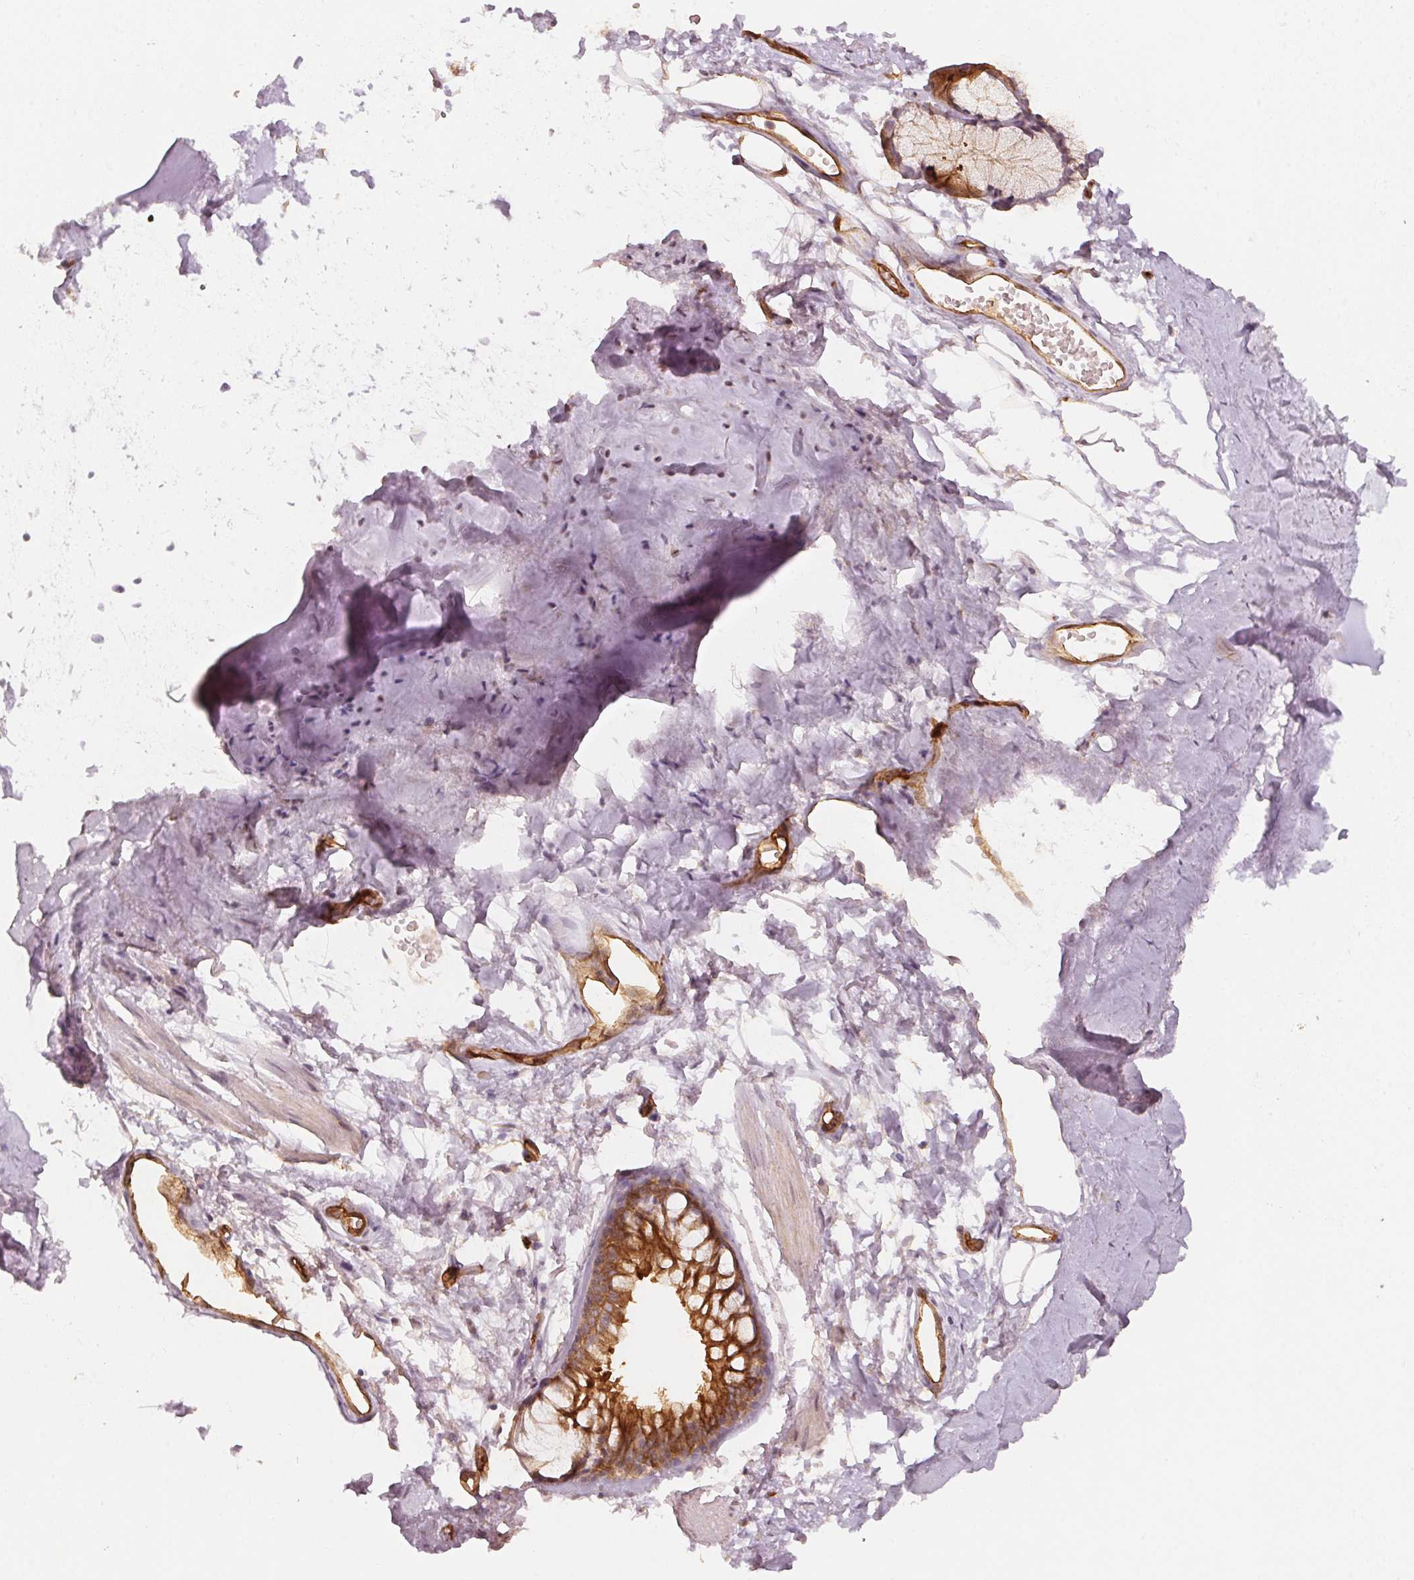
{"staining": {"intensity": "negative", "quantity": "none", "location": "none"}, "tissue": "adipose tissue", "cell_type": "Adipocytes", "image_type": "normal", "snomed": [{"axis": "morphology", "description": "Normal tissue, NOS"}, {"axis": "topography", "description": "Cartilage tissue"}, {"axis": "topography", "description": "Bronchus"}], "caption": "A micrograph of adipose tissue stained for a protein exhibits no brown staining in adipocytes. (Stains: DAB (3,3'-diaminobenzidine) immunohistochemistry with hematoxylin counter stain, Microscopy: brightfield microscopy at high magnification).", "gene": "CIB1", "patient": {"sex": "female", "age": 79}}